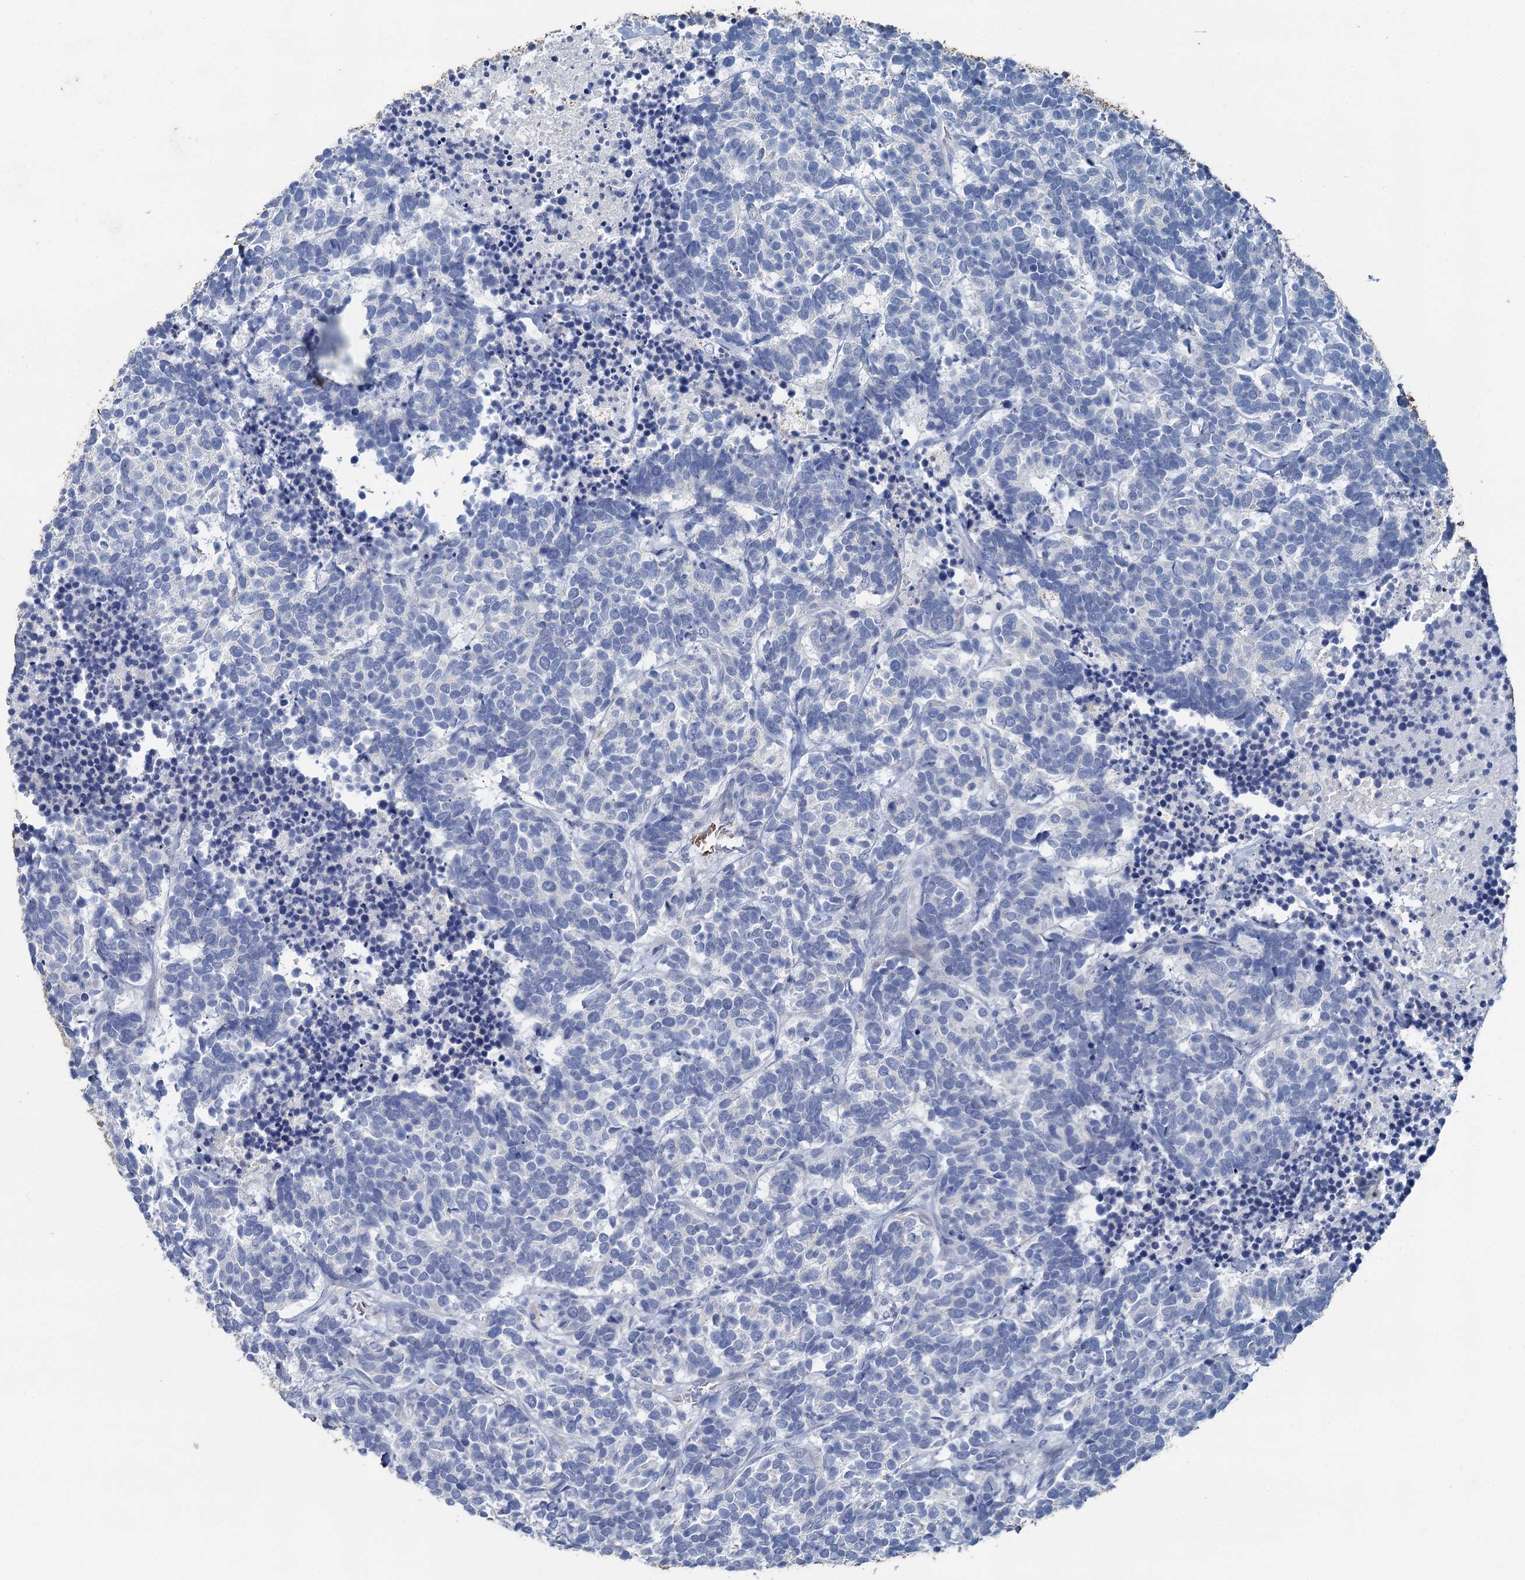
{"staining": {"intensity": "negative", "quantity": "none", "location": "none"}, "tissue": "carcinoid", "cell_type": "Tumor cells", "image_type": "cancer", "snomed": [{"axis": "morphology", "description": "Carcinoma, NOS"}, {"axis": "morphology", "description": "Carcinoid, malignant, NOS"}, {"axis": "topography", "description": "Urinary bladder"}], "caption": "The photomicrograph displays no significant positivity in tumor cells of carcinoma.", "gene": "TCTN2", "patient": {"sex": "male", "age": 57}}